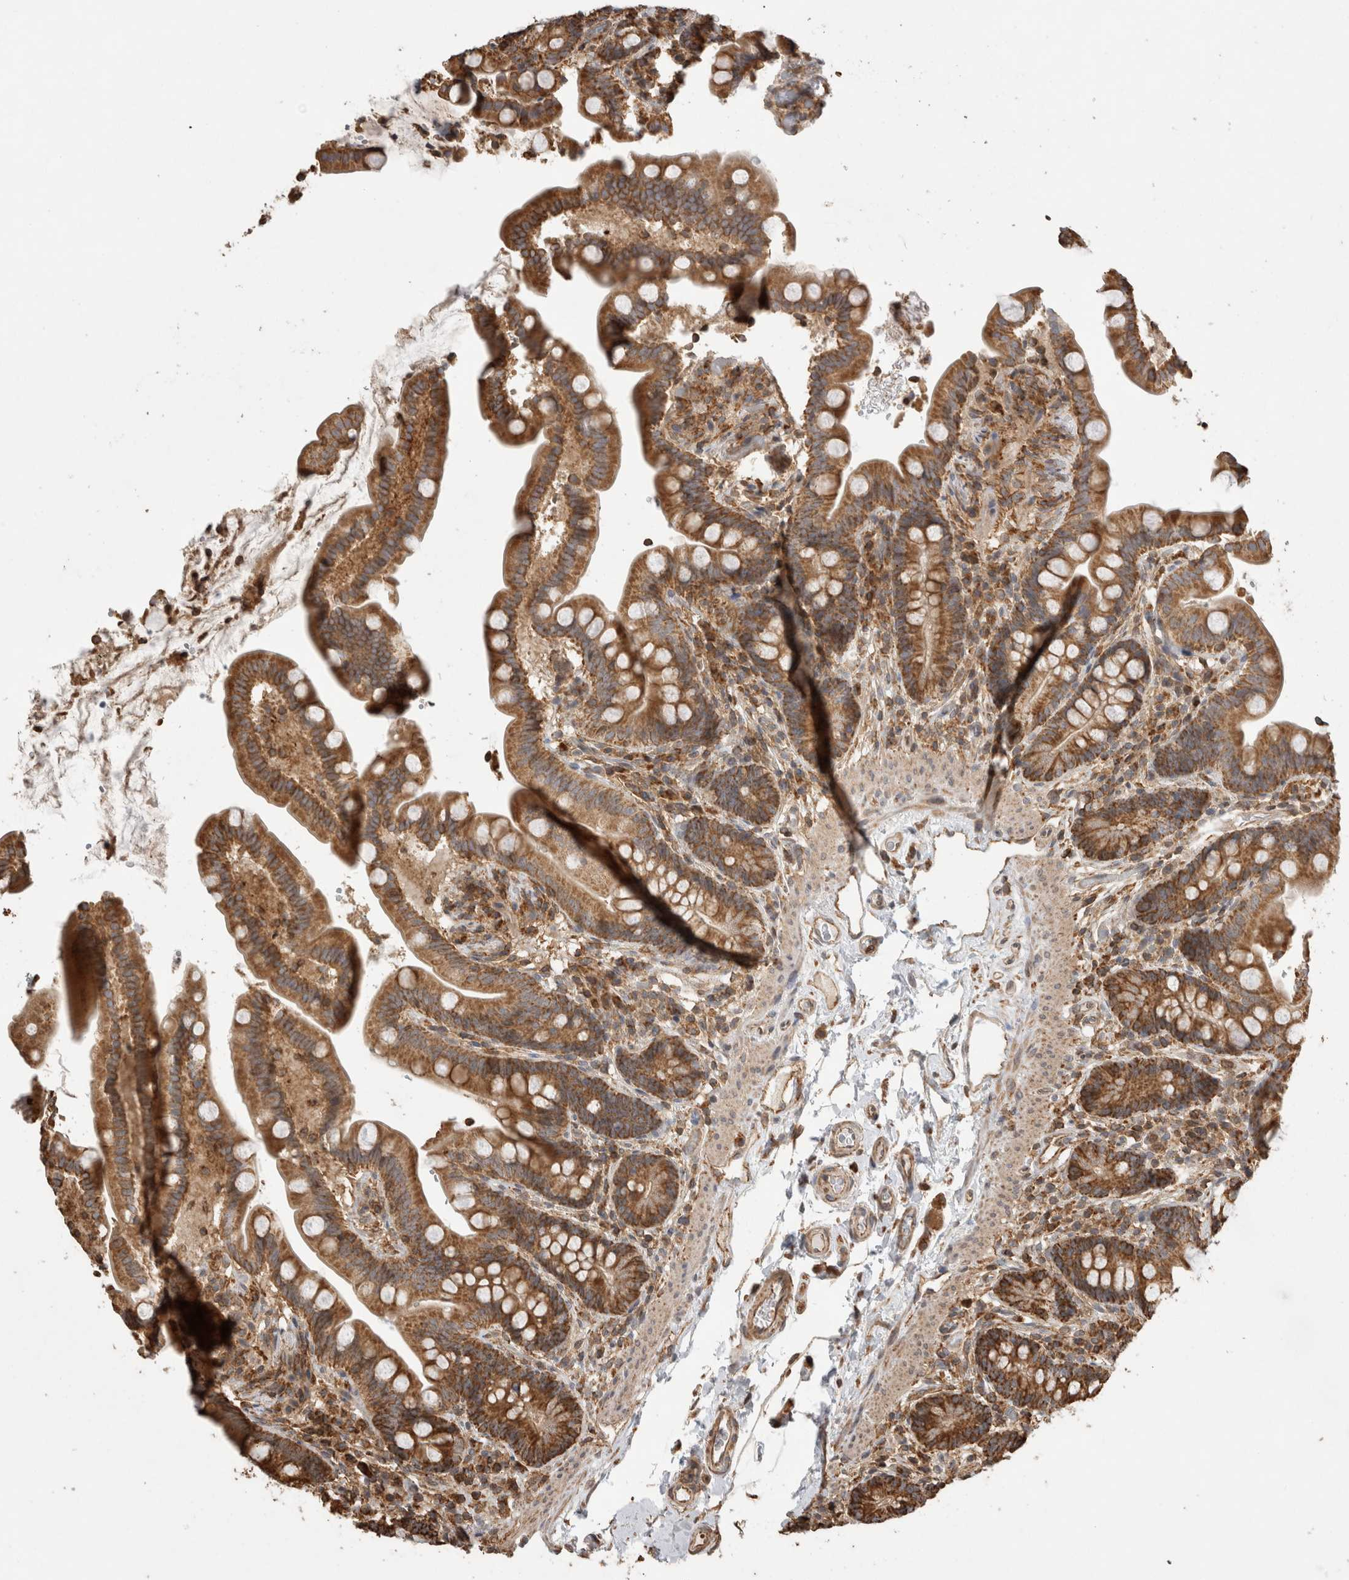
{"staining": {"intensity": "moderate", "quantity": ">75%", "location": "cytoplasmic/membranous"}, "tissue": "colon", "cell_type": "Endothelial cells", "image_type": "normal", "snomed": [{"axis": "morphology", "description": "Normal tissue, NOS"}, {"axis": "topography", "description": "Smooth muscle"}, {"axis": "topography", "description": "Colon"}], "caption": "Moderate cytoplasmic/membranous positivity is present in about >75% of endothelial cells in unremarkable colon. Ihc stains the protein of interest in brown and the nuclei are stained blue.", "gene": "IMMP2L", "patient": {"sex": "male", "age": 73}}